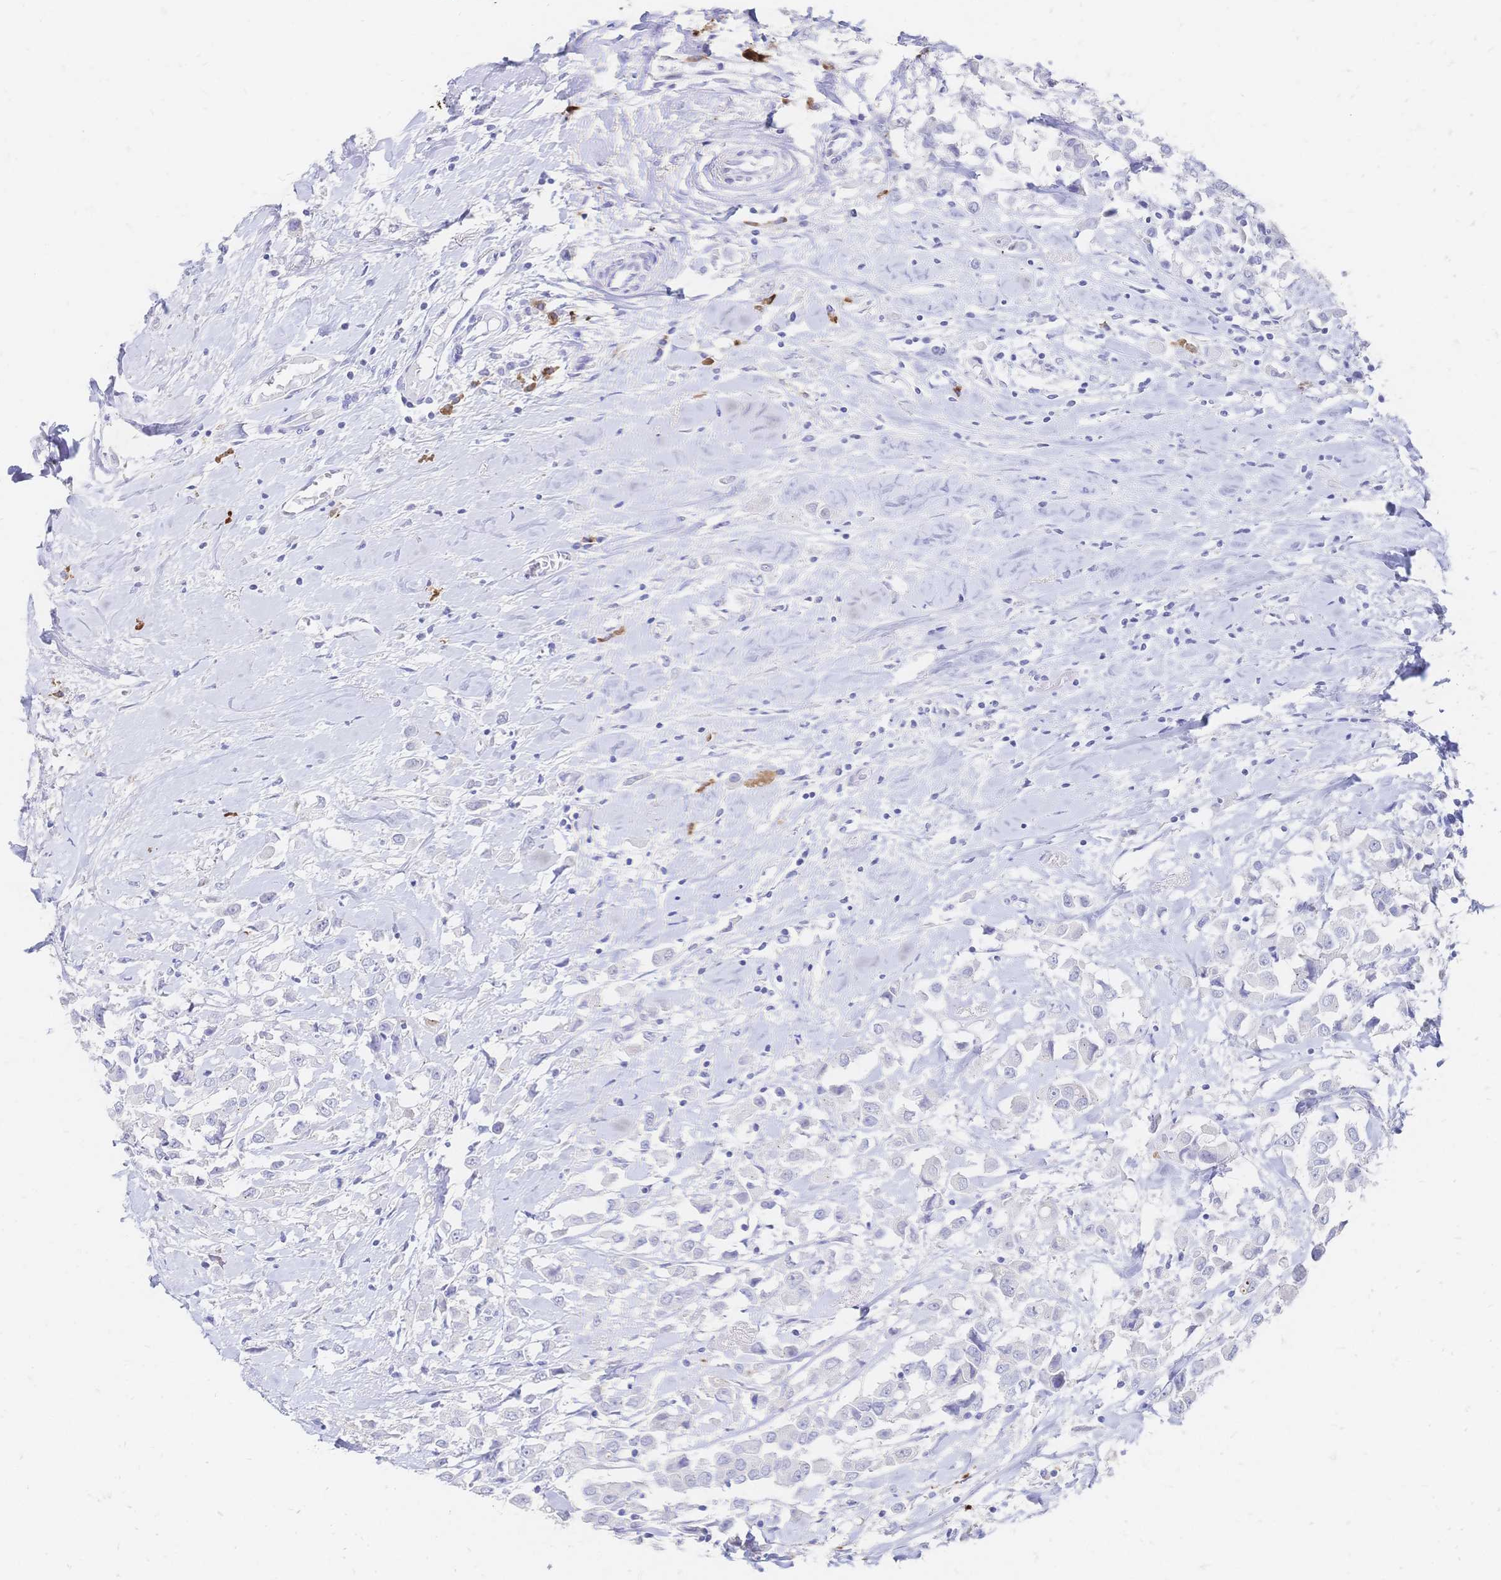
{"staining": {"intensity": "negative", "quantity": "none", "location": "none"}, "tissue": "breast cancer", "cell_type": "Tumor cells", "image_type": "cancer", "snomed": [{"axis": "morphology", "description": "Duct carcinoma"}, {"axis": "topography", "description": "Breast"}], "caption": "Intraductal carcinoma (breast) stained for a protein using IHC demonstrates no expression tumor cells.", "gene": "PSORS1C2", "patient": {"sex": "female", "age": 61}}